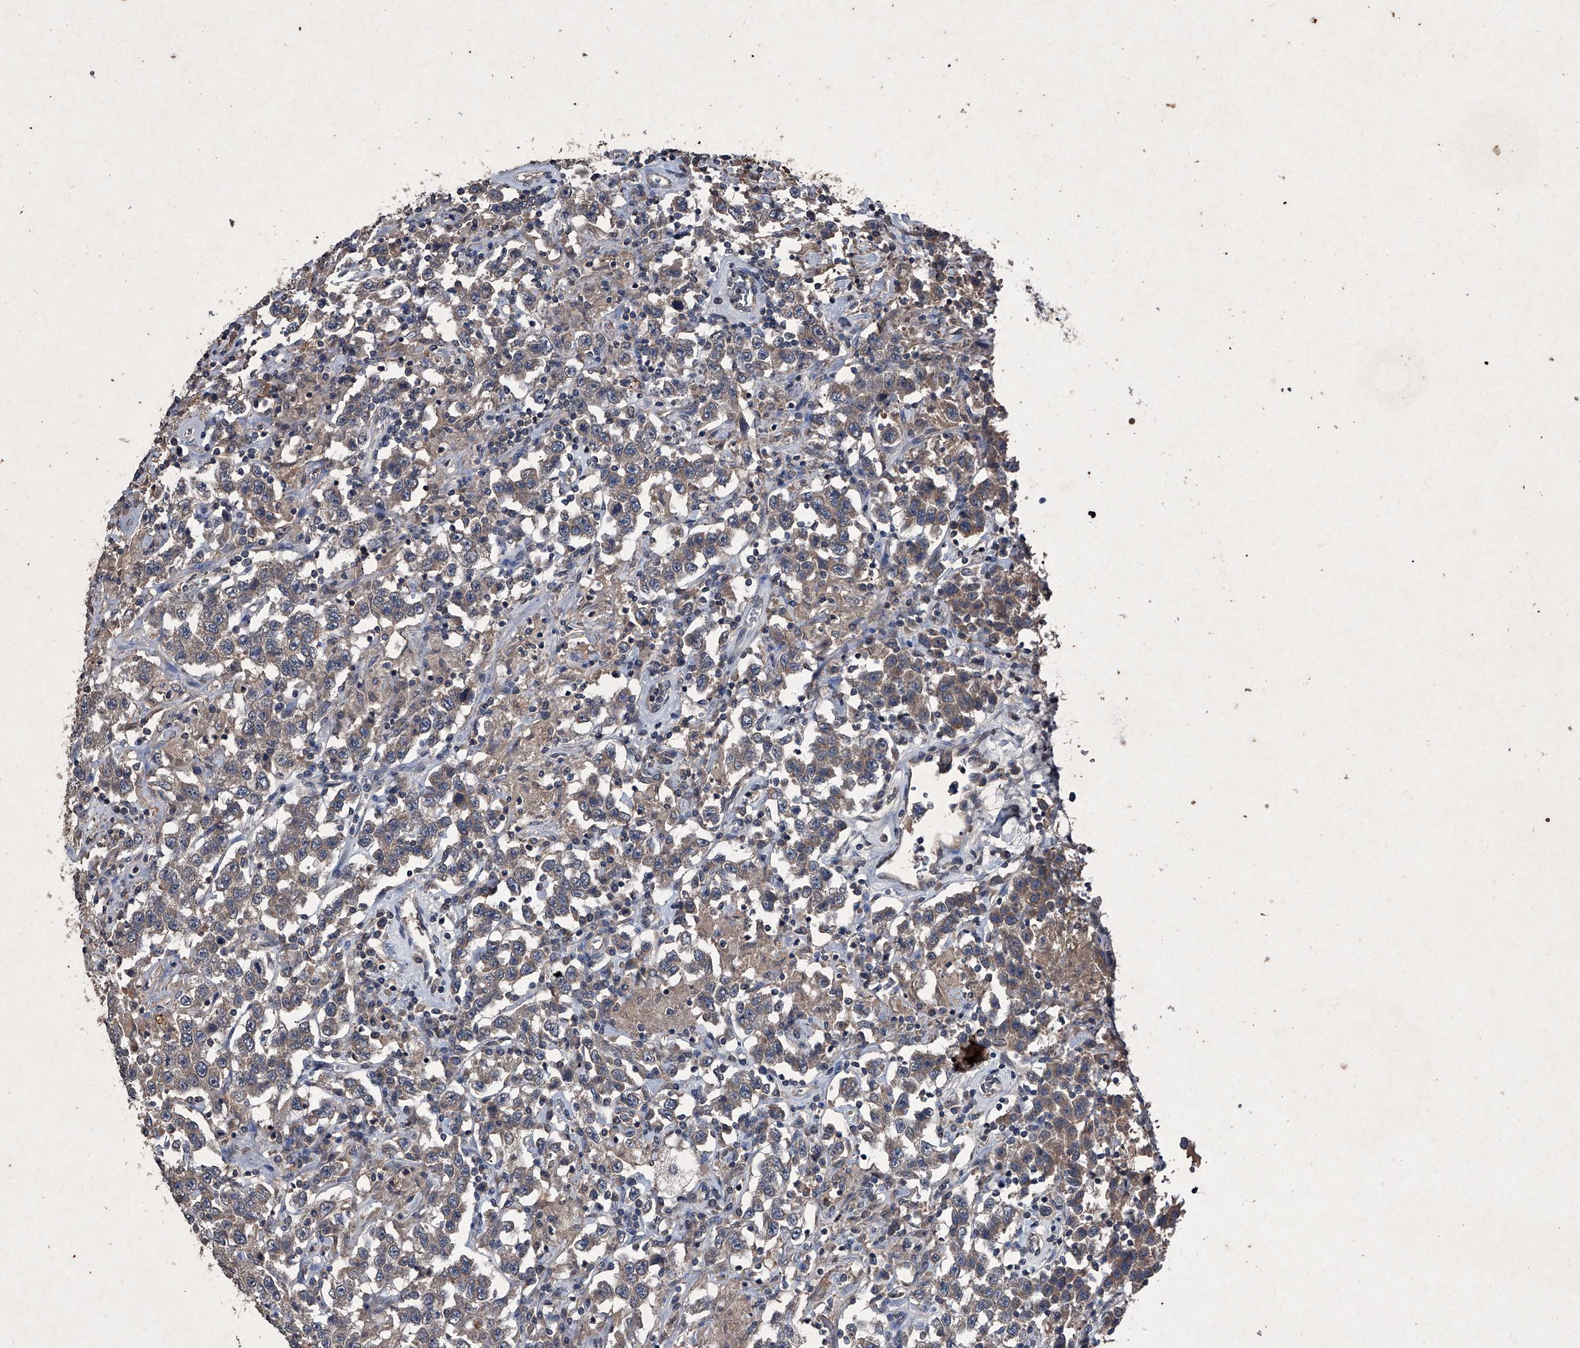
{"staining": {"intensity": "weak", "quantity": ">75%", "location": "cytoplasmic/membranous"}, "tissue": "testis cancer", "cell_type": "Tumor cells", "image_type": "cancer", "snomed": [{"axis": "morphology", "description": "Seminoma, NOS"}, {"axis": "topography", "description": "Testis"}], "caption": "Tumor cells reveal low levels of weak cytoplasmic/membranous expression in approximately >75% of cells in testis seminoma.", "gene": "MAPKAP1", "patient": {"sex": "male", "age": 41}}